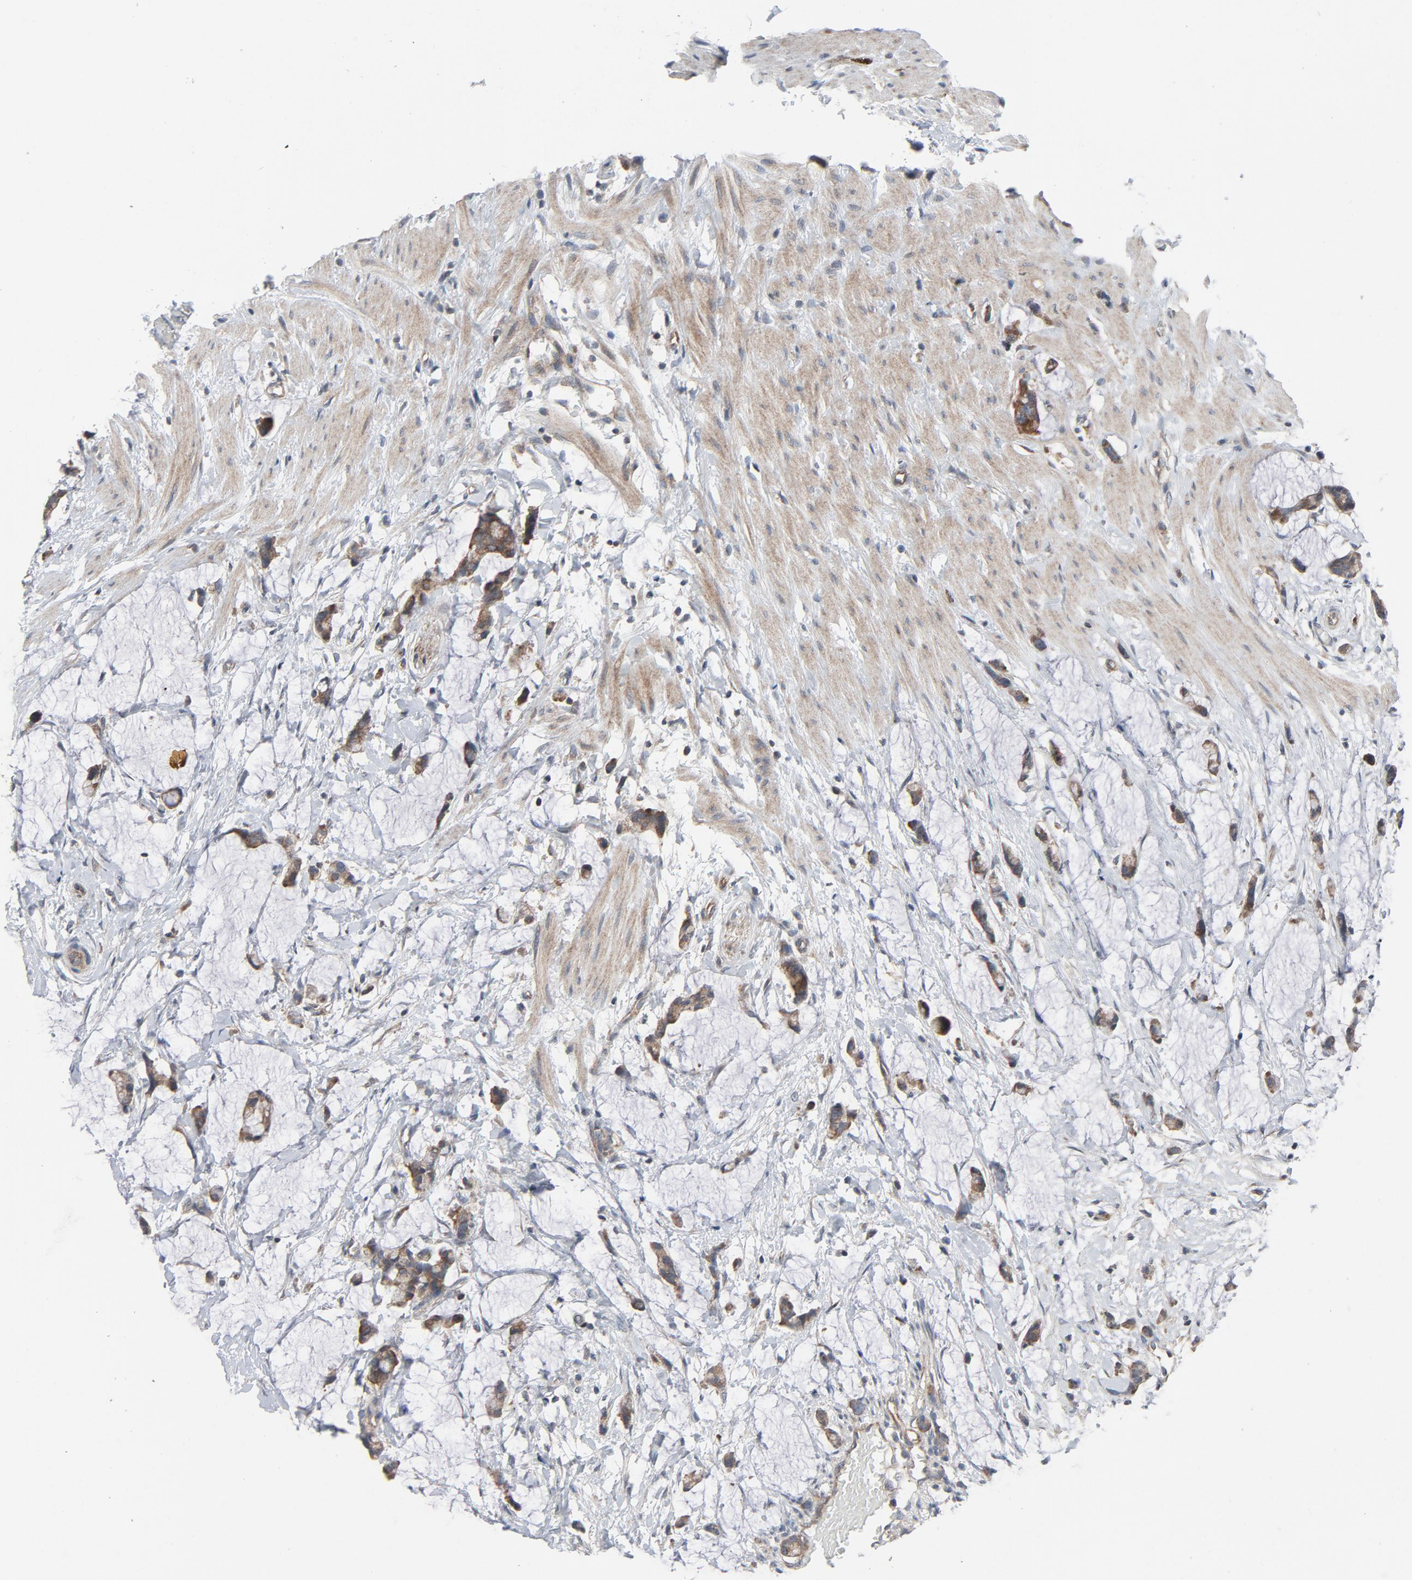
{"staining": {"intensity": "moderate", "quantity": ">75%", "location": "cytoplasmic/membranous"}, "tissue": "colorectal cancer", "cell_type": "Tumor cells", "image_type": "cancer", "snomed": [{"axis": "morphology", "description": "Adenocarcinoma, NOS"}, {"axis": "topography", "description": "Colon"}], "caption": "High-power microscopy captured an immunohistochemistry image of colorectal cancer (adenocarcinoma), revealing moderate cytoplasmic/membranous positivity in about >75% of tumor cells.", "gene": "TSG101", "patient": {"sex": "male", "age": 14}}